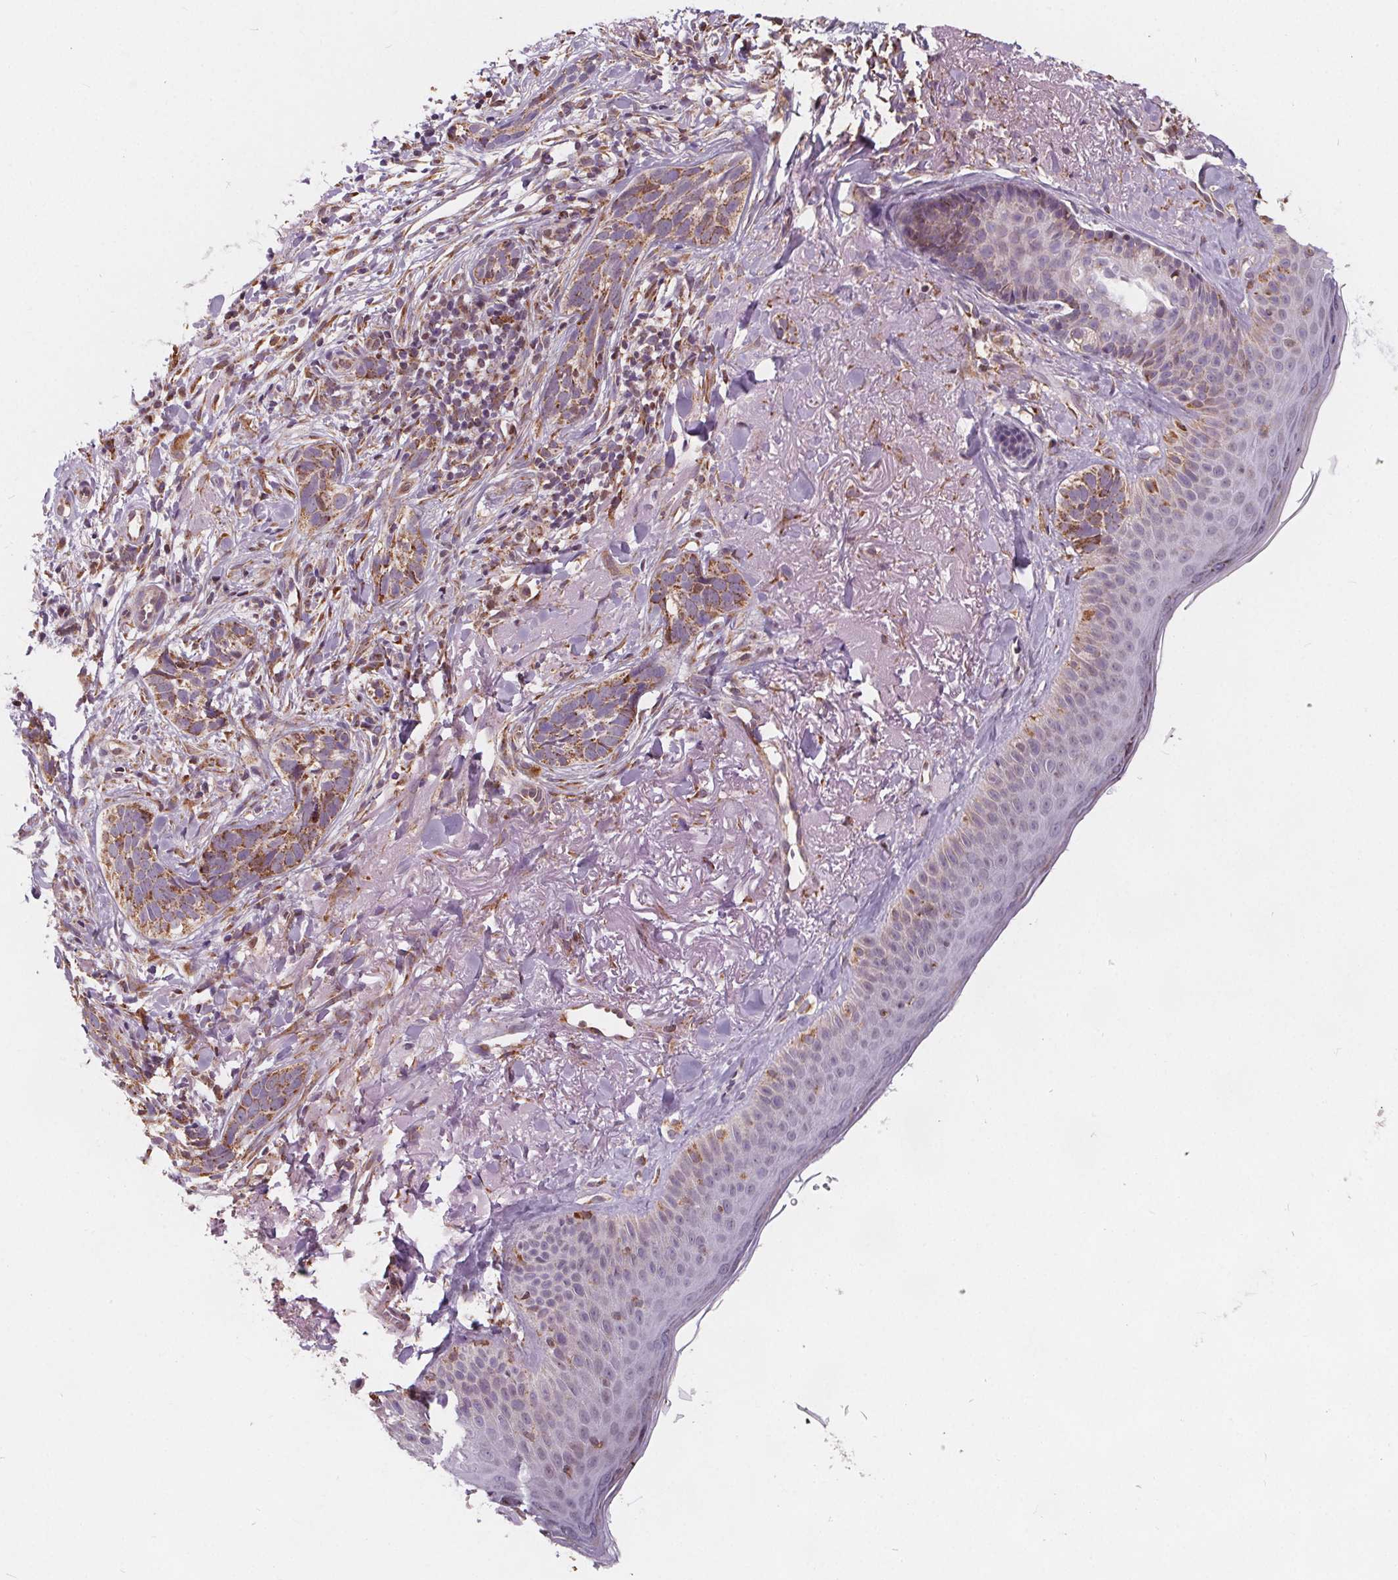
{"staining": {"intensity": "moderate", "quantity": "25%-75%", "location": "cytoplasmic/membranous"}, "tissue": "skin cancer", "cell_type": "Tumor cells", "image_type": "cancer", "snomed": [{"axis": "morphology", "description": "Basal cell carcinoma"}, {"axis": "morphology", "description": "BCC, high aggressive"}, {"axis": "topography", "description": "Skin"}], "caption": "Human basal cell carcinoma (skin) stained with a protein marker displays moderate staining in tumor cells.", "gene": "PLSCR3", "patient": {"sex": "female", "age": 86}}